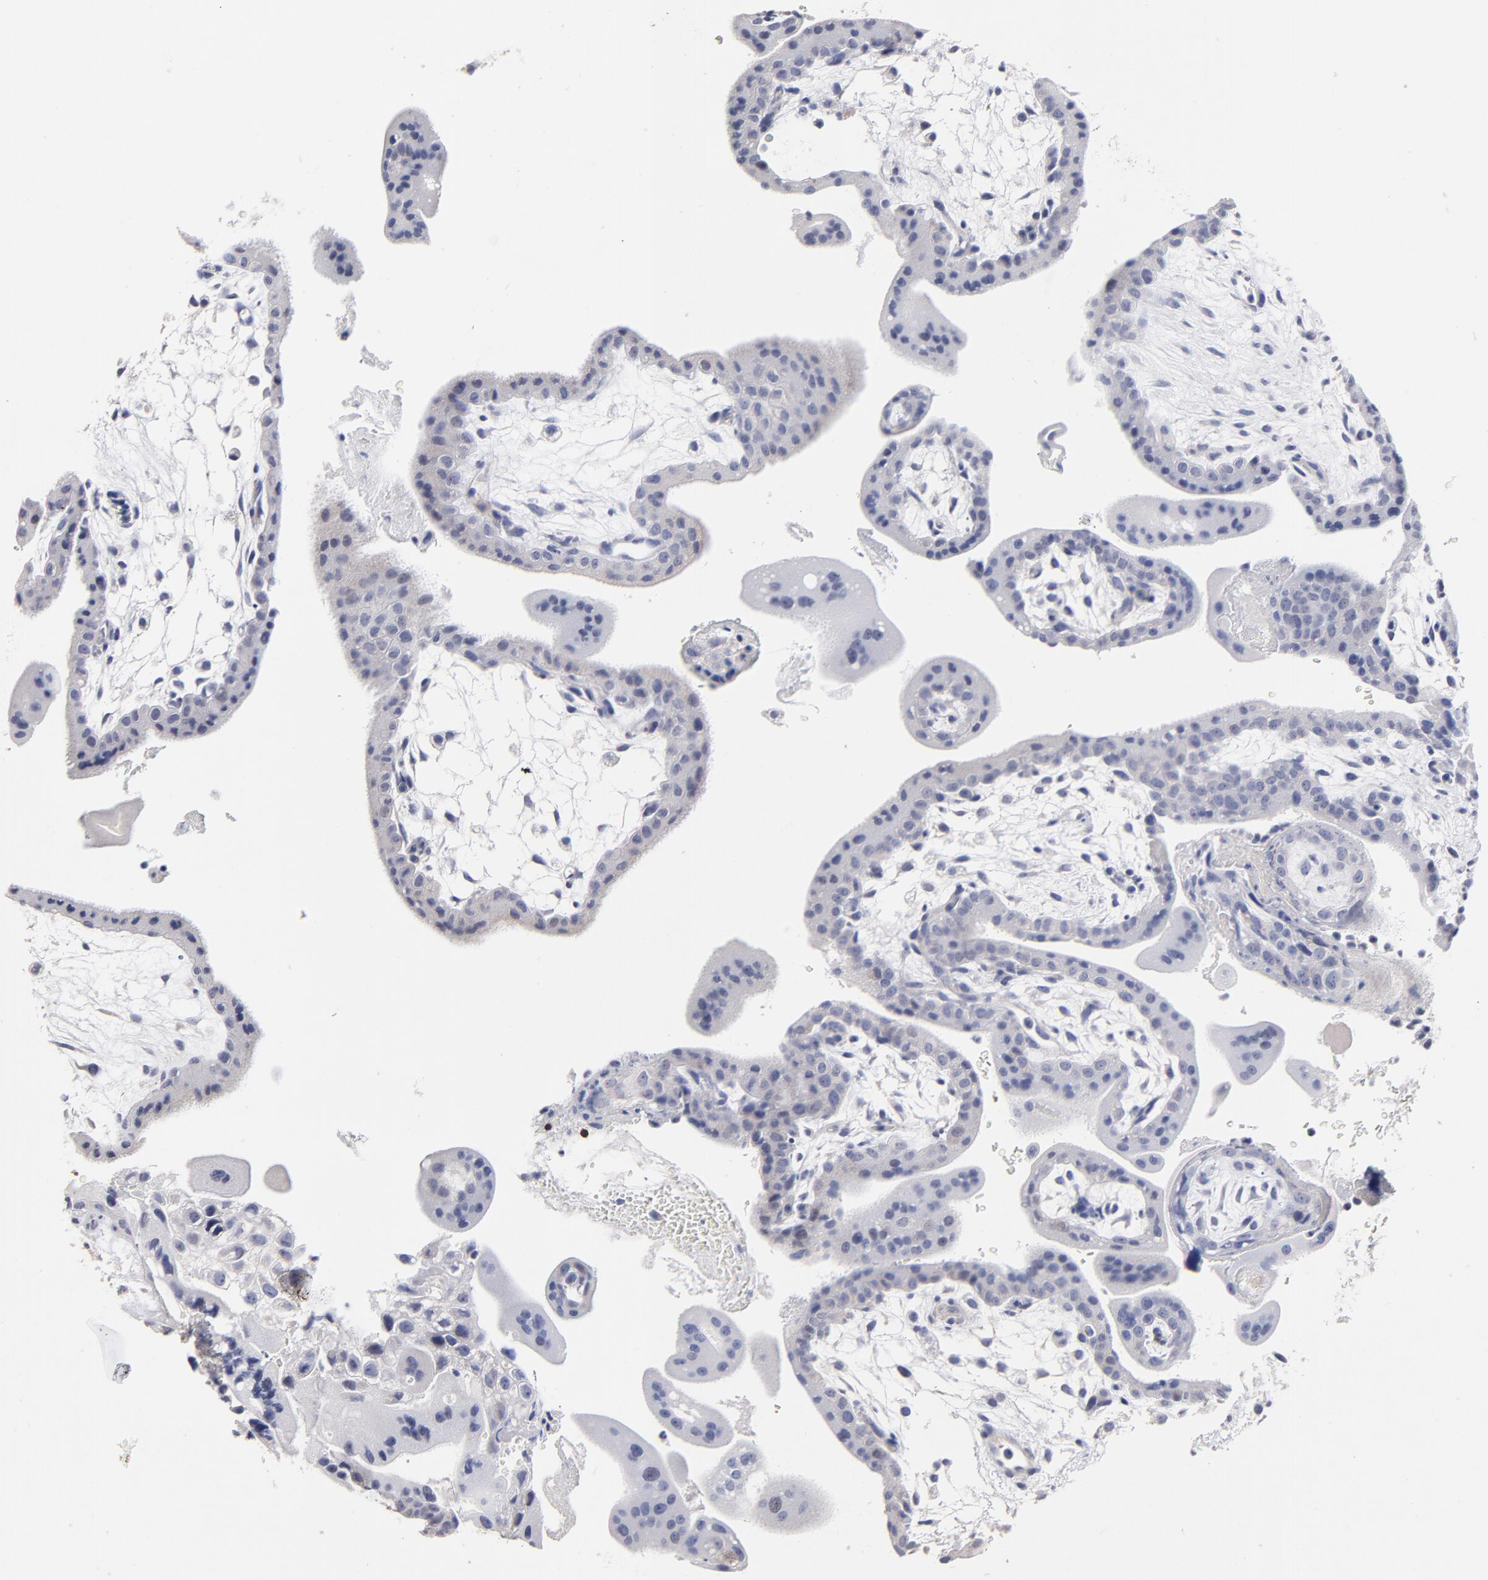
{"staining": {"intensity": "negative", "quantity": "none", "location": "none"}, "tissue": "placenta", "cell_type": "Decidual cells", "image_type": "normal", "snomed": [{"axis": "morphology", "description": "Normal tissue, NOS"}, {"axis": "topography", "description": "Placenta"}], "caption": "DAB immunohistochemical staining of benign placenta exhibits no significant staining in decidual cells.", "gene": "TRAT1", "patient": {"sex": "female", "age": 35}}